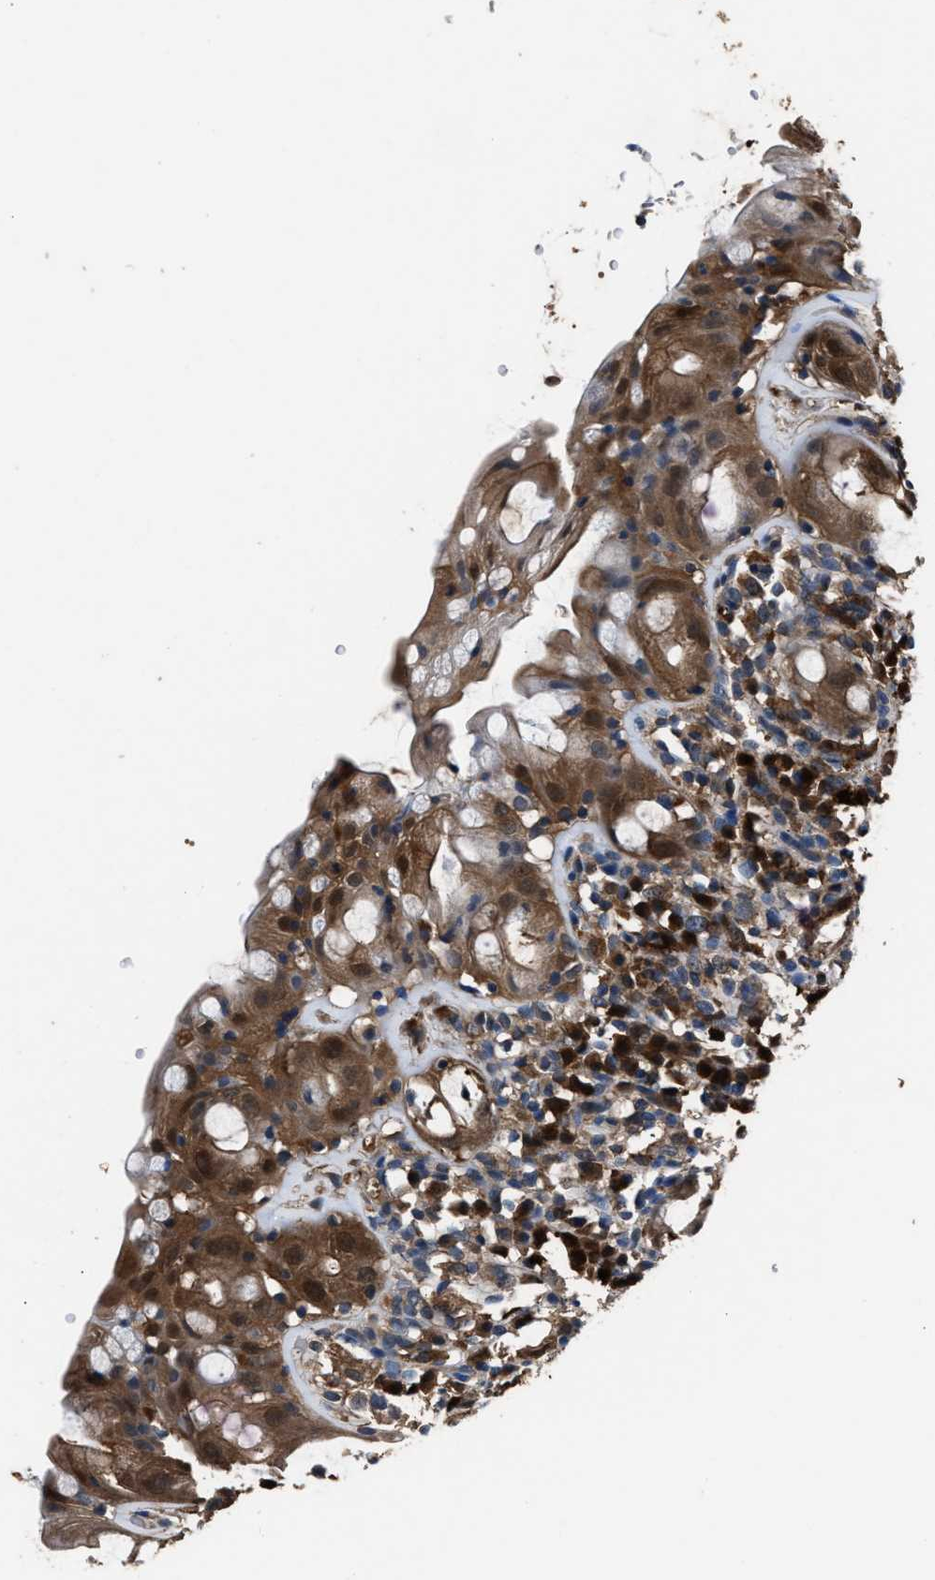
{"staining": {"intensity": "moderate", "quantity": ">75%", "location": "cytoplasmic/membranous,nuclear"}, "tissue": "rectum", "cell_type": "Glandular cells", "image_type": "normal", "snomed": [{"axis": "morphology", "description": "Normal tissue, NOS"}, {"axis": "topography", "description": "Rectum"}], "caption": "Glandular cells show moderate cytoplasmic/membranous,nuclear expression in approximately >75% of cells in benign rectum.", "gene": "GSTP1", "patient": {"sex": "male", "age": 44}}